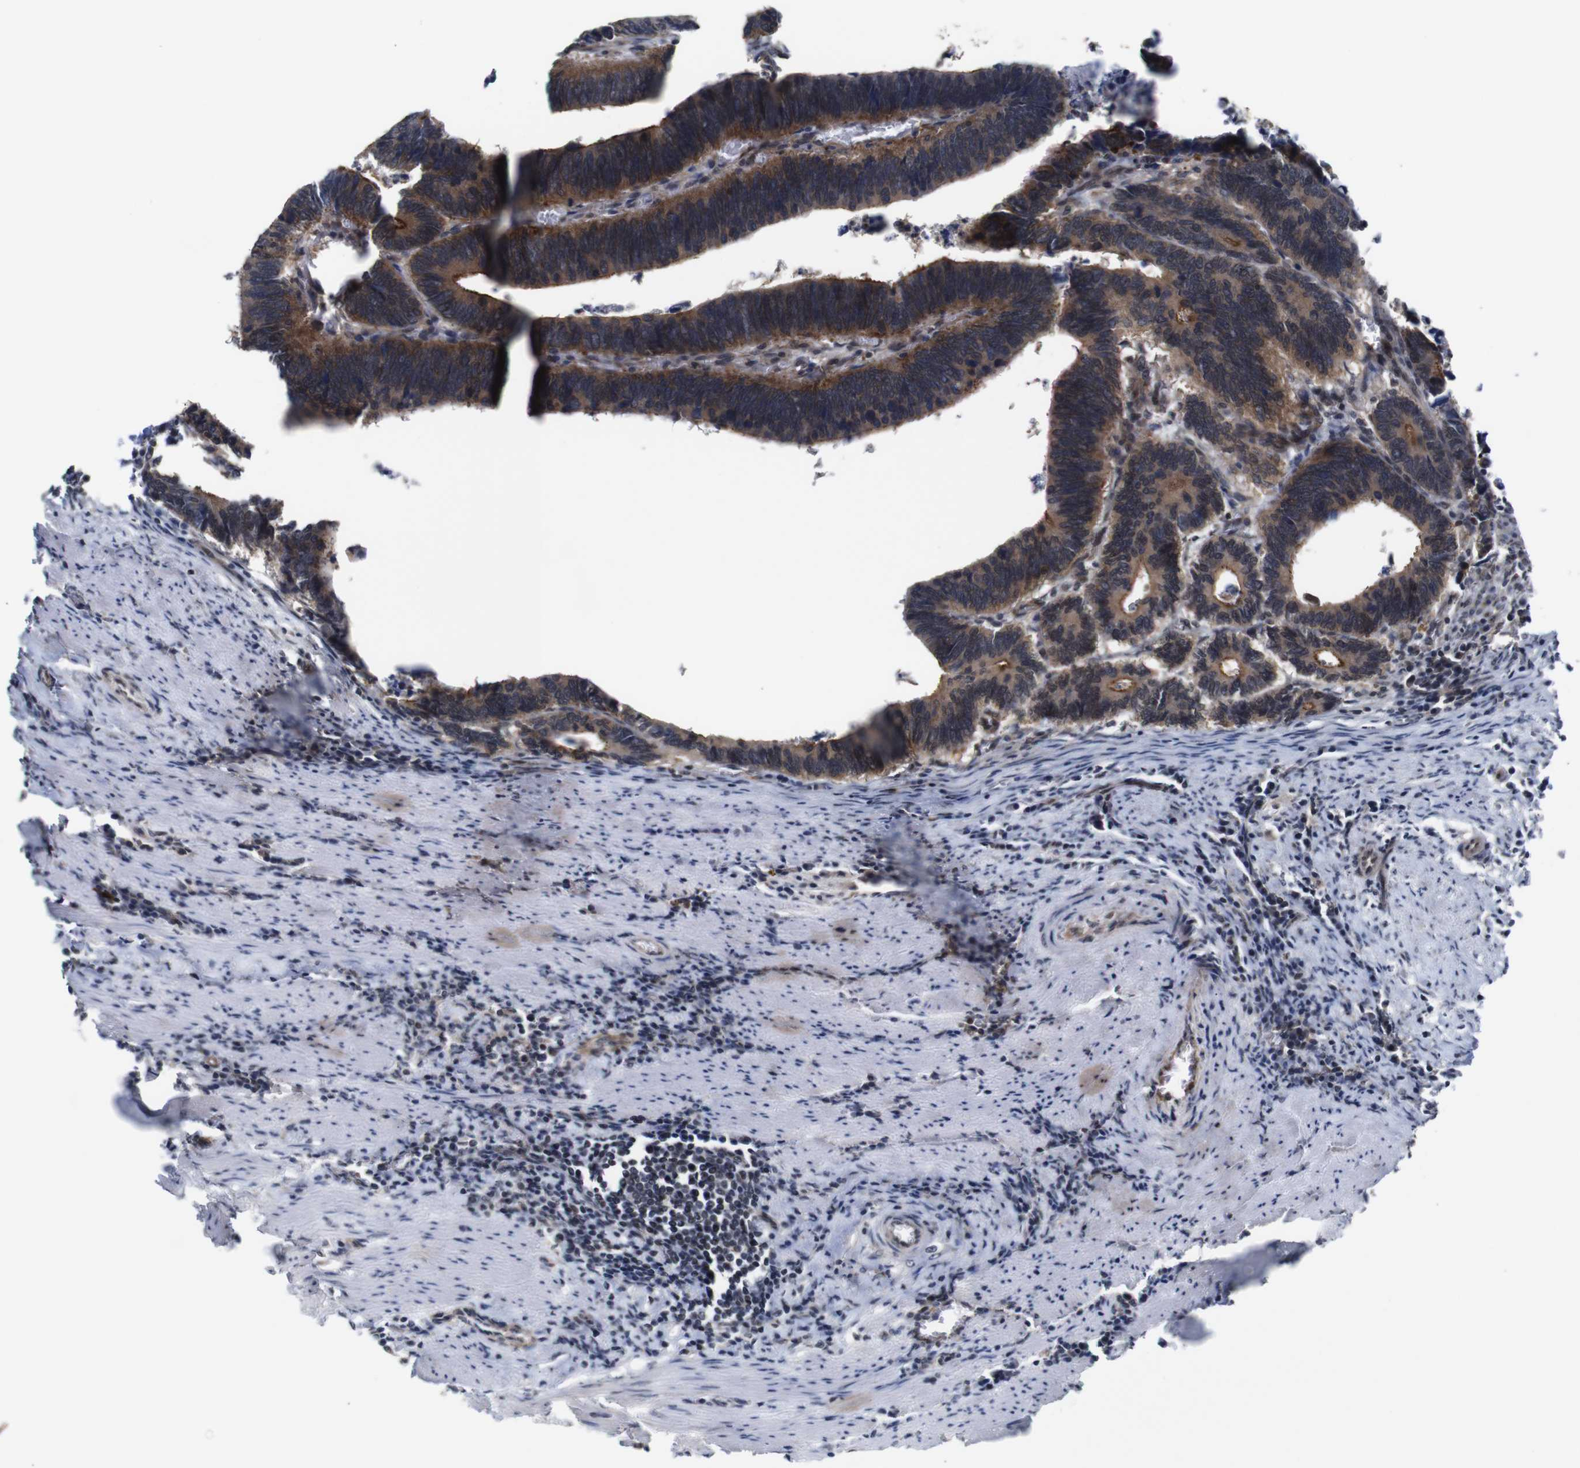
{"staining": {"intensity": "moderate", "quantity": ">75%", "location": "cytoplasmic/membranous"}, "tissue": "colorectal cancer", "cell_type": "Tumor cells", "image_type": "cancer", "snomed": [{"axis": "morphology", "description": "Adenocarcinoma, NOS"}, {"axis": "topography", "description": "Colon"}], "caption": "The histopathology image exhibits a brown stain indicating the presence of a protein in the cytoplasmic/membranous of tumor cells in adenocarcinoma (colorectal).", "gene": "NANOS1", "patient": {"sex": "male", "age": 72}}